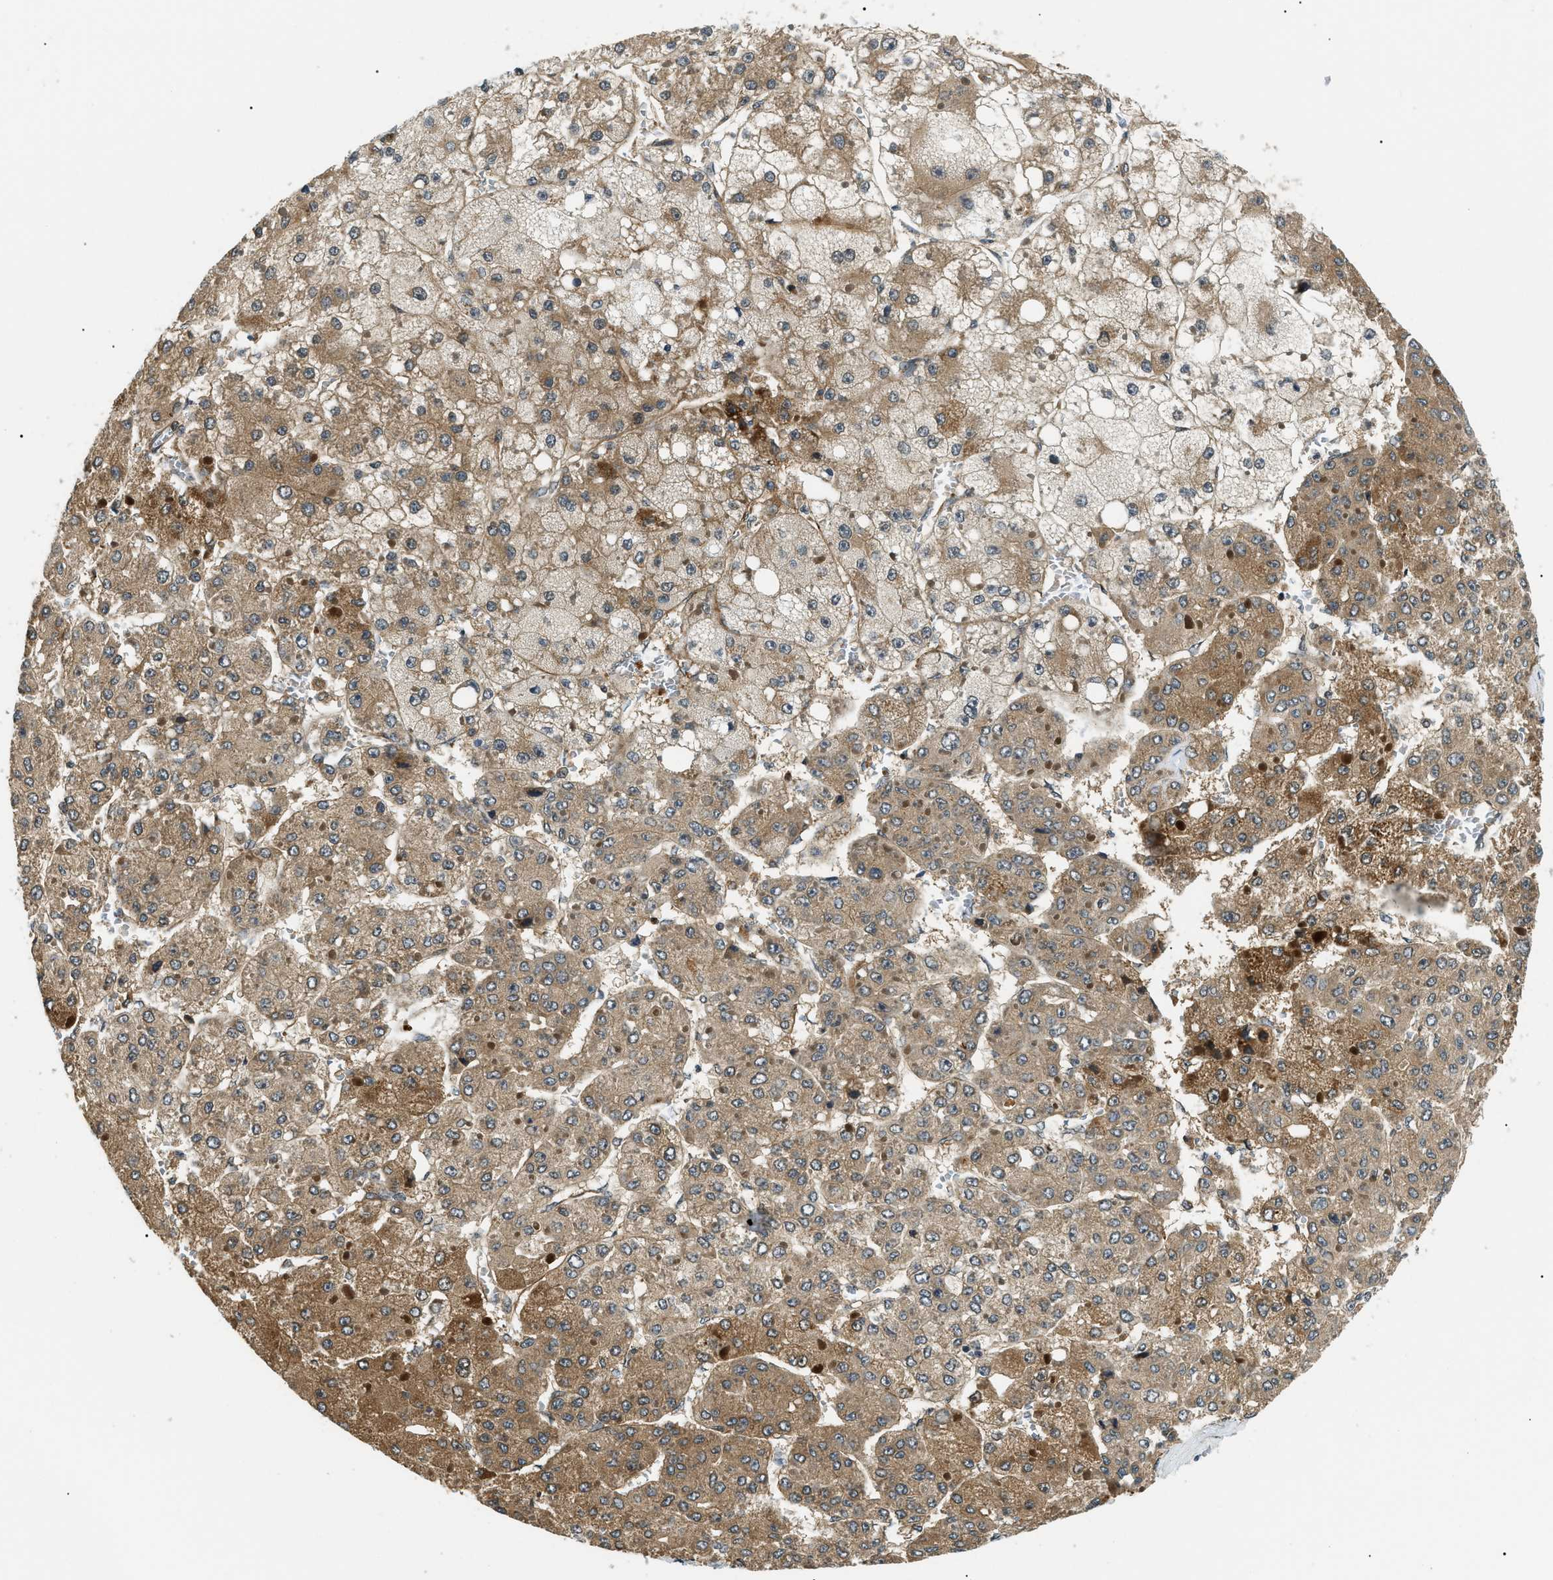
{"staining": {"intensity": "moderate", "quantity": ">75%", "location": "cytoplasmic/membranous"}, "tissue": "liver cancer", "cell_type": "Tumor cells", "image_type": "cancer", "snomed": [{"axis": "morphology", "description": "Carcinoma, Hepatocellular, NOS"}, {"axis": "topography", "description": "Liver"}], "caption": "Hepatocellular carcinoma (liver) stained with DAB immunohistochemistry (IHC) shows medium levels of moderate cytoplasmic/membranous positivity in approximately >75% of tumor cells.", "gene": "ATP6AP1", "patient": {"sex": "female", "age": 73}}